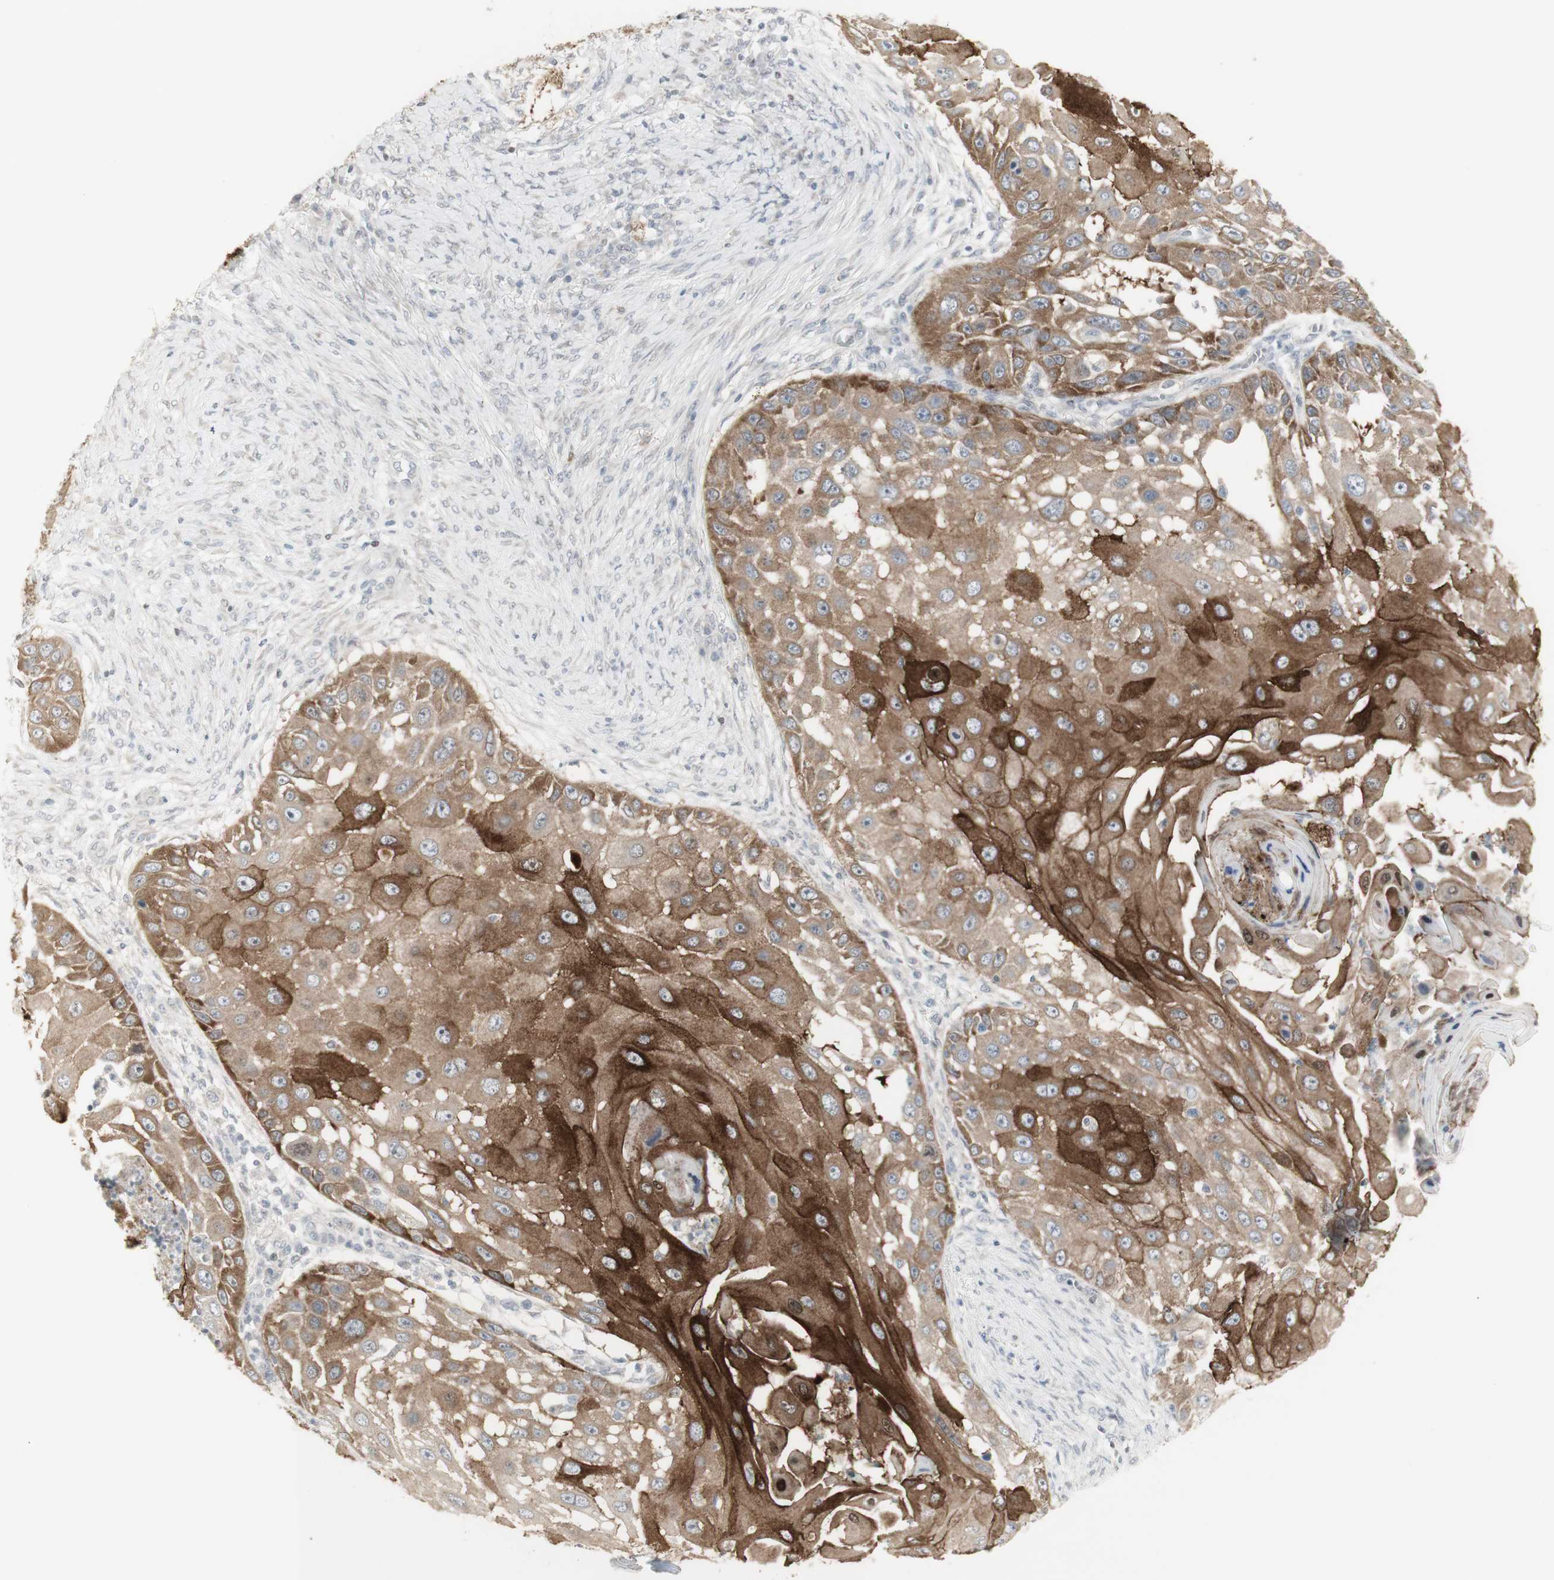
{"staining": {"intensity": "strong", "quantity": ">75%", "location": "cytoplasmic/membranous"}, "tissue": "skin cancer", "cell_type": "Tumor cells", "image_type": "cancer", "snomed": [{"axis": "morphology", "description": "Squamous cell carcinoma, NOS"}, {"axis": "topography", "description": "Skin"}], "caption": "Brown immunohistochemical staining in squamous cell carcinoma (skin) displays strong cytoplasmic/membranous staining in approximately >75% of tumor cells. (DAB (3,3'-diaminobenzidine) IHC, brown staining for protein, blue staining for nuclei).", "gene": "C1orf116", "patient": {"sex": "female", "age": 44}}